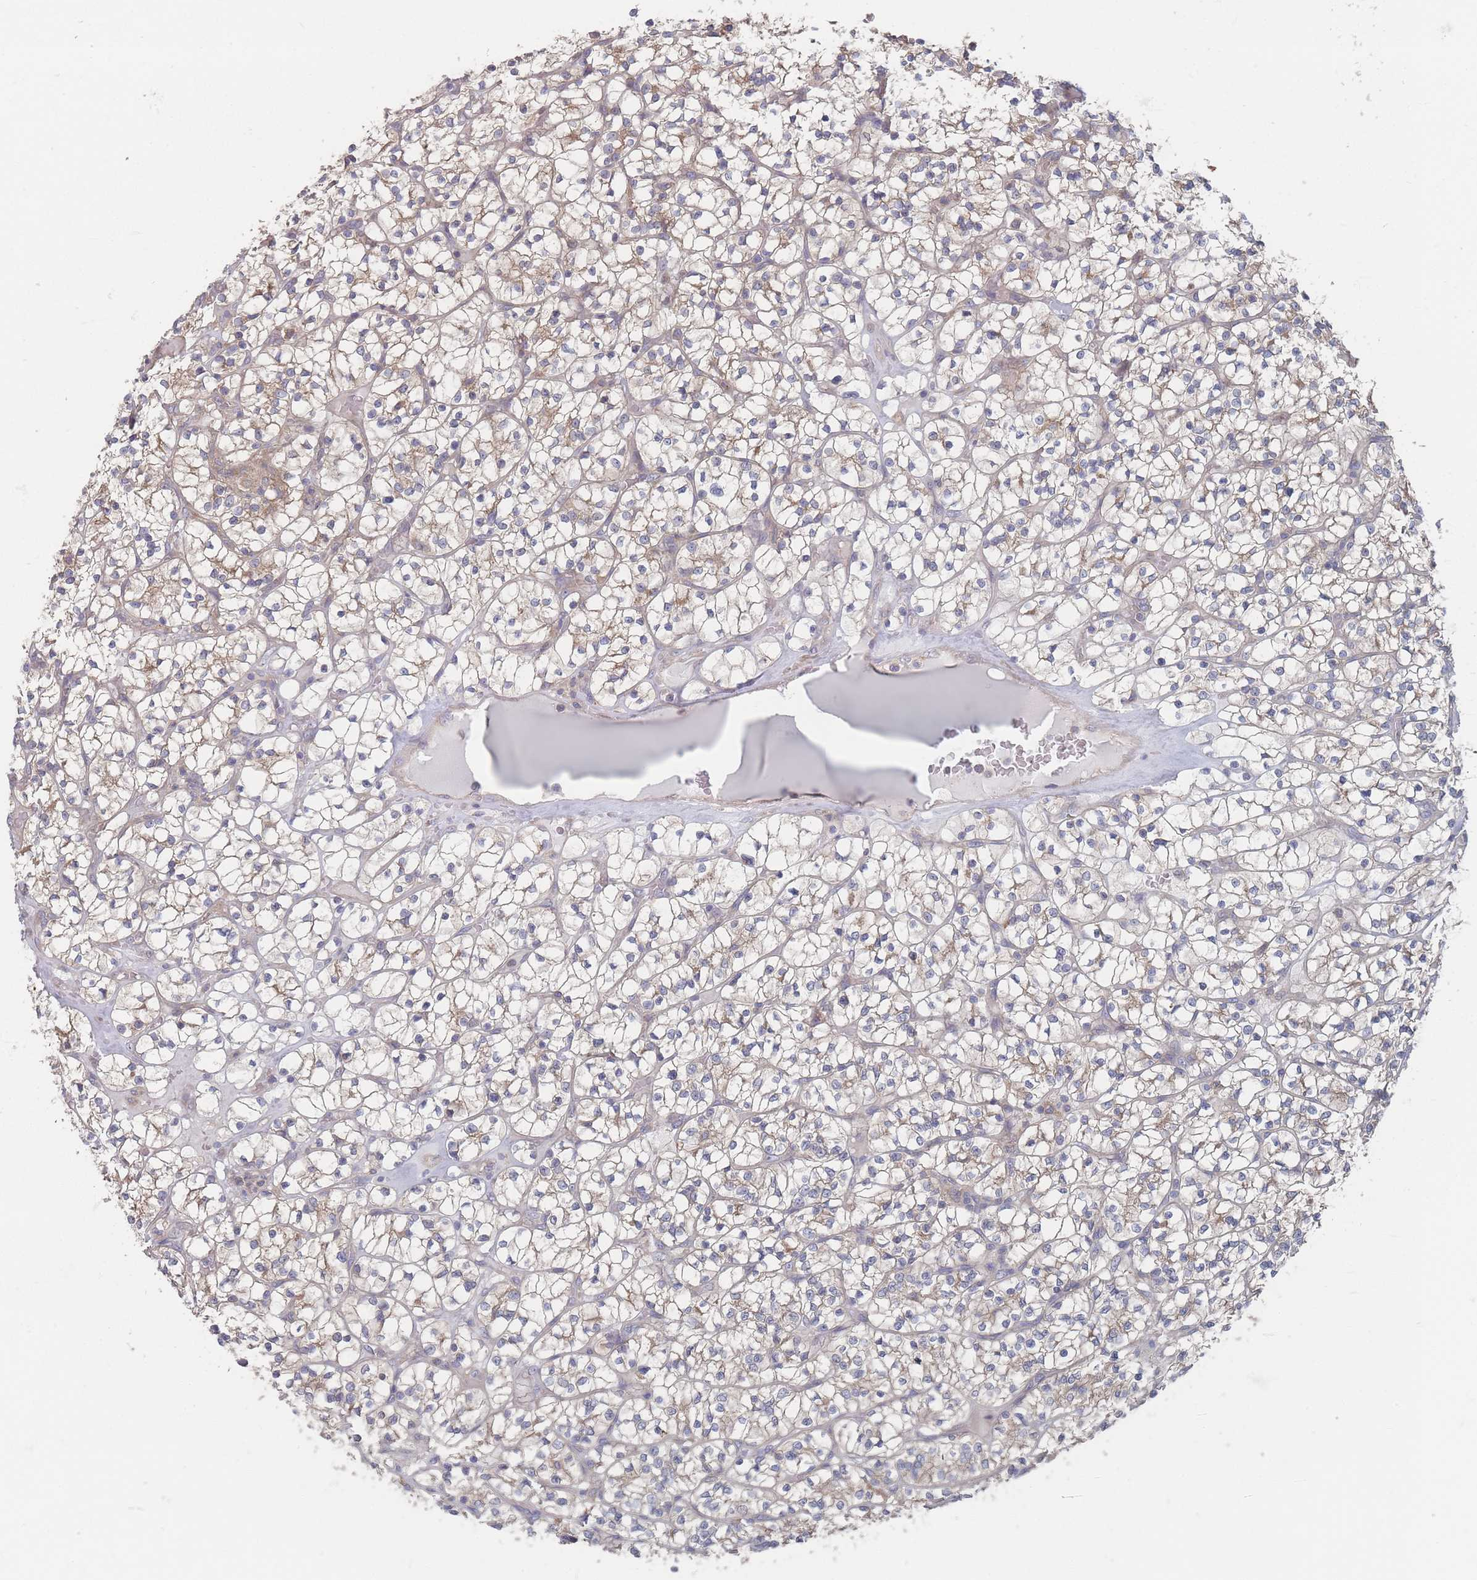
{"staining": {"intensity": "weak", "quantity": "<25%", "location": "cytoplasmic/membranous"}, "tissue": "renal cancer", "cell_type": "Tumor cells", "image_type": "cancer", "snomed": [{"axis": "morphology", "description": "Adenocarcinoma, NOS"}, {"axis": "topography", "description": "Kidney"}], "caption": "Photomicrograph shows no protein expression in tumor cells of renal adenocarcinoma tissue. (Brightfield microscopy of DAB immunohistochemistry (IHC) at high magnification).", "gene": "EFCC1", "patient": {"sex": "female", "age": 64}}